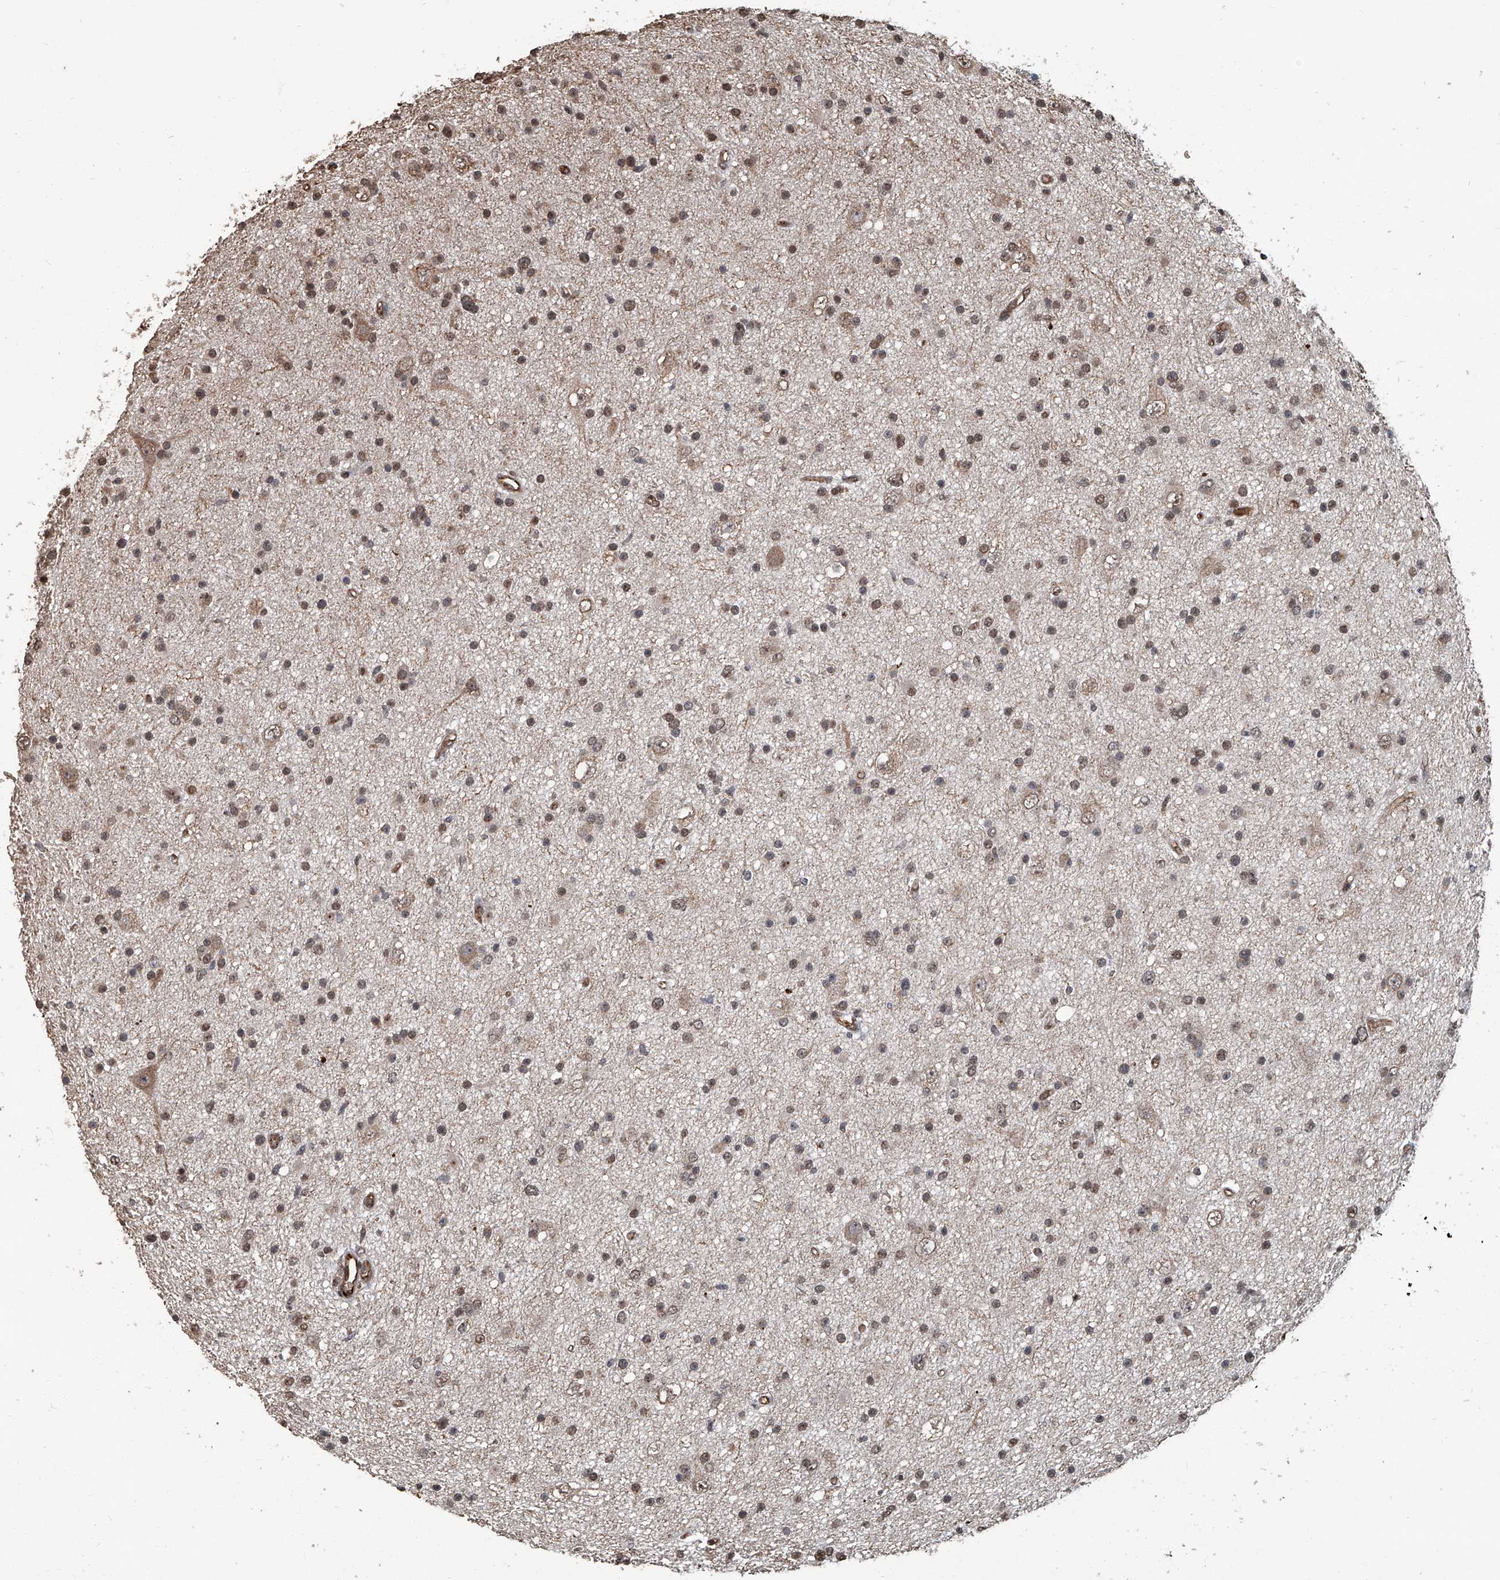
{"staining": {"intensity": "moderate", "quantity": ">75%", "location": "nuclear"}, "tissue": "glioma", "cell_type": "Tumor cells", "image_type": "cancer", "snomed": [{"axis": "morphology", "description": "Glioma, malignant, Low grade"}, {"axis": "topography", "description": "Cerebral cortex"}], "caption": "Human glioma stained with a protein marker displays moderate staining in tumor cells.", "gene": "GPR132", "patient": {"sex": "female", "age": 39}}